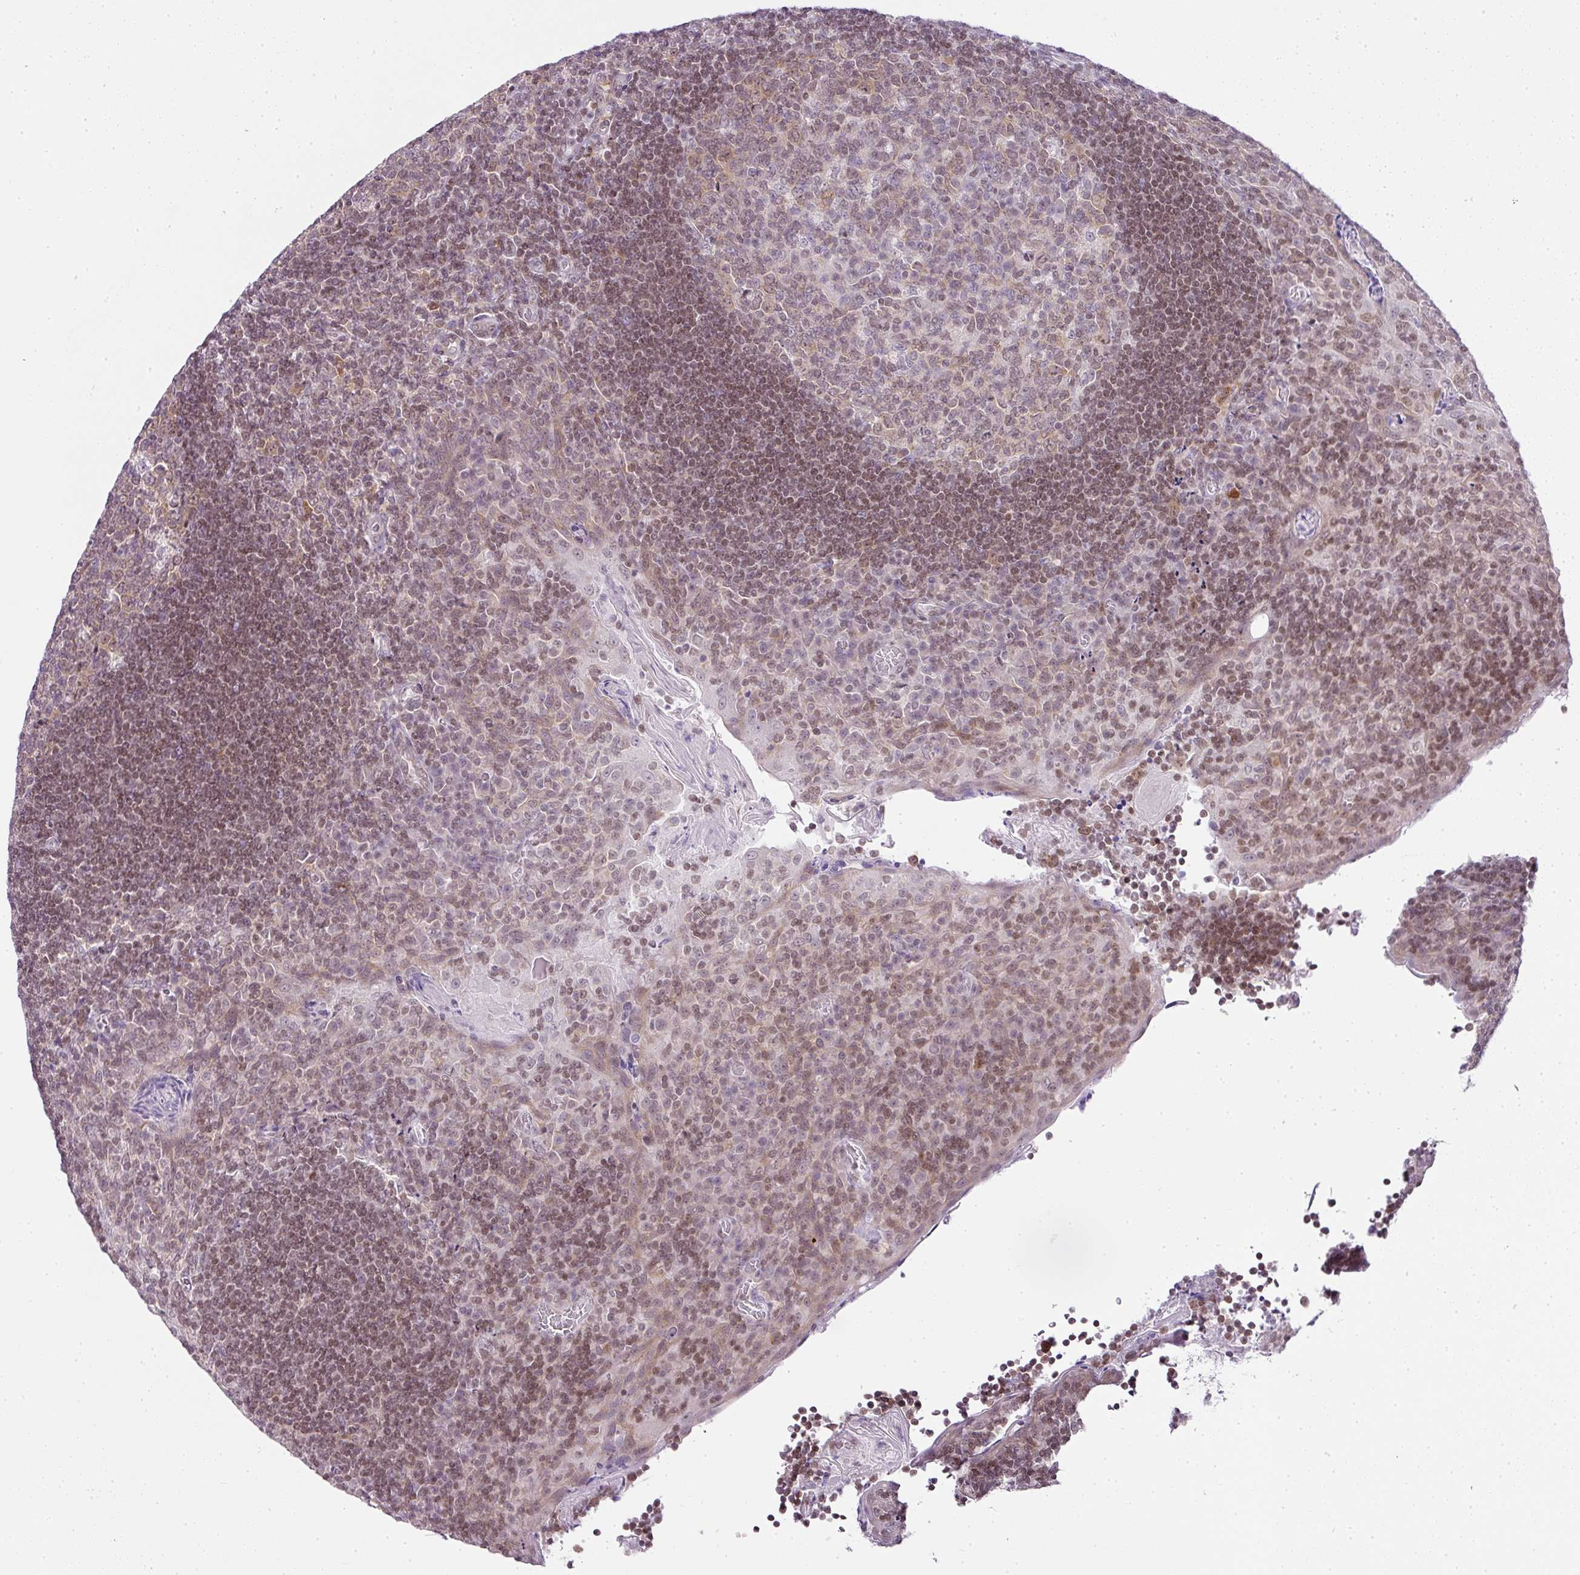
{"staining": {"intensity": "weak", "quantity": "<25%", "location": "cytoplasmic/membranous"}, "tissue": "tonsil", "cell_type": "Germinal center cells", "image_type": "normal", "snomed": [{"axis": "morphology", "description": "Normal tissue, NOS"}, {"axis": "topography", "description": "Tonsil"}], "caption": "Immunohistochemical staining of unremarkable human tonsil displays no significant positivity in germinal center cells. (DAB (3,3'-diaminobenzidine) IHC visualized using brightfield microscopy, high magnification).", "gene": "FAM32A", "patient": {"sex": "male", "age": 17}}